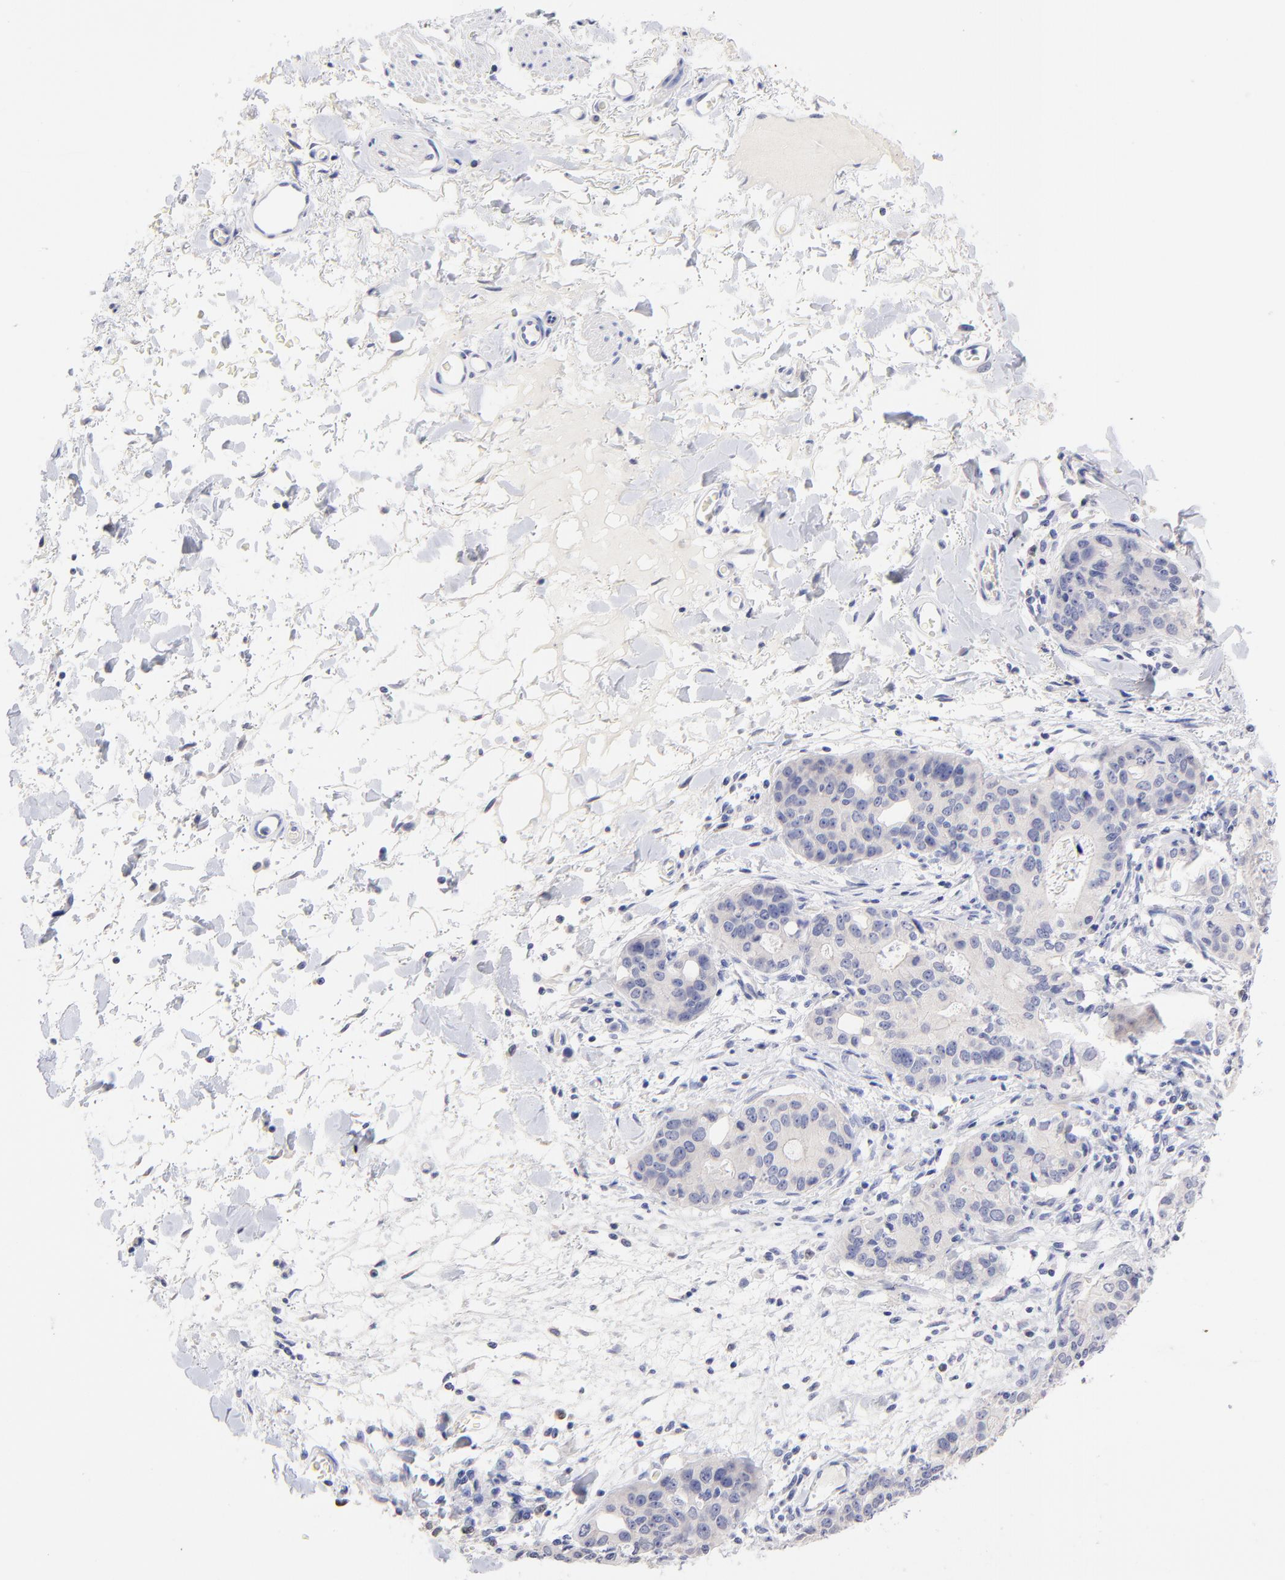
{"staining": {"intensity": "negative", "quantity": "none", "location": "none"}, "tissue": "stomach cancer", "cell_type": "Tumor cells", "image_type": "cancer", "snomed": [{"axis": "morphology", "description": "Adenocarcinoma, NOS"}, {"axis": "topography", "description": "Esophagus"}, {"axis": "topography", "description": "Stomach"}], "caption": "Stomach cancer was stained to show a protein in brown. There is no significant expression in tumor cells.", "gene": "CFAP57", "patient": {"sex": "male", "age": 74}}